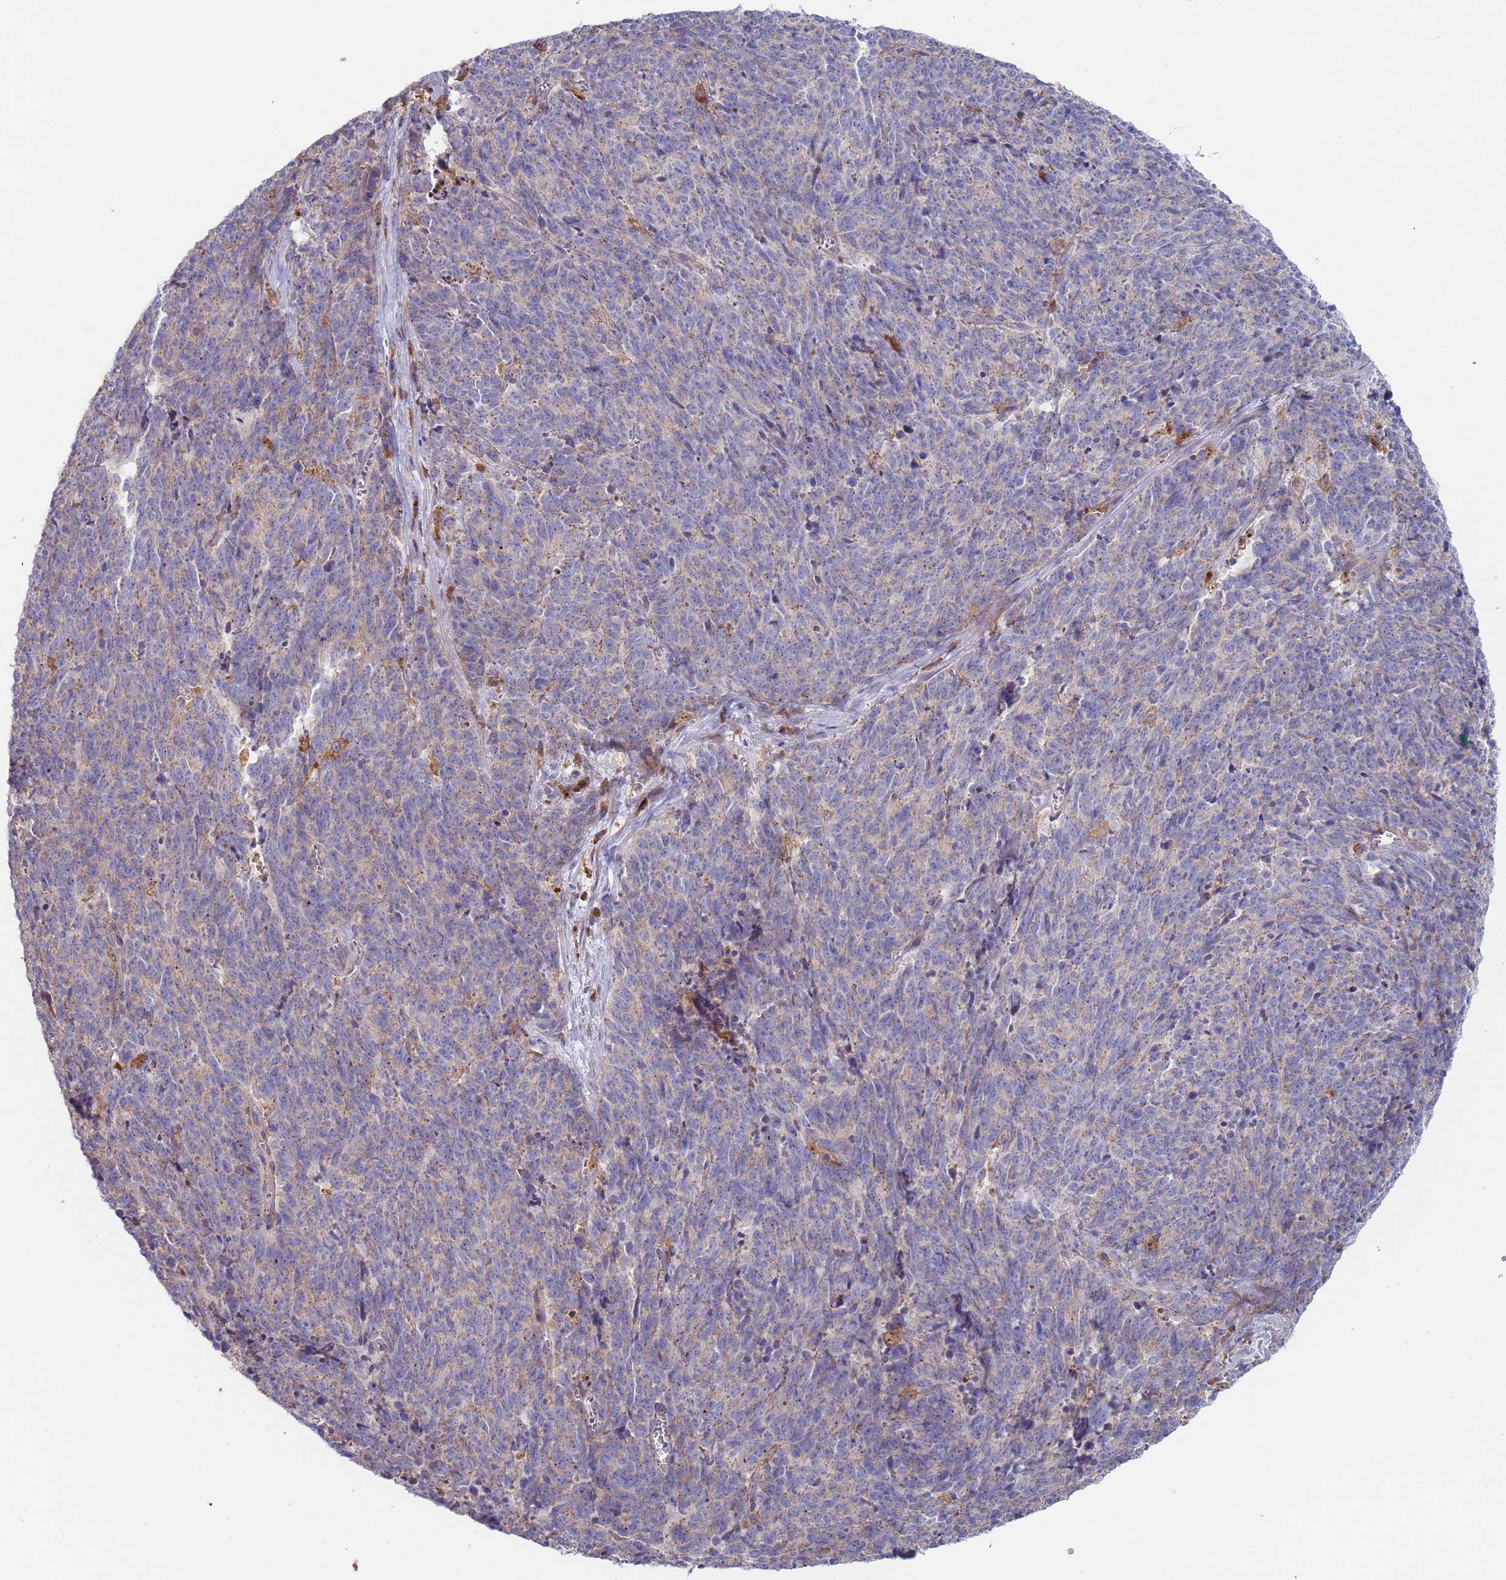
{"staining": {"intensity": "negative", "quantity": "none", "location": "none"}, "tissue": "cervical cancer", "cell_type": "Tumor cells", "image_type": "cancer", "snomed": [{"axis": "morphology", "description": "Squamous cell carcinoma, NOS"}, {"axis": "topography", "description": "Cervix"}], "caption": "This is an immunohistochemistry image of cervical cancer (squamous cell carcinoma). There is no staining in tumor cells.", "gene": "MALRD1", "patient": {"sex": "female", "age": 29}}